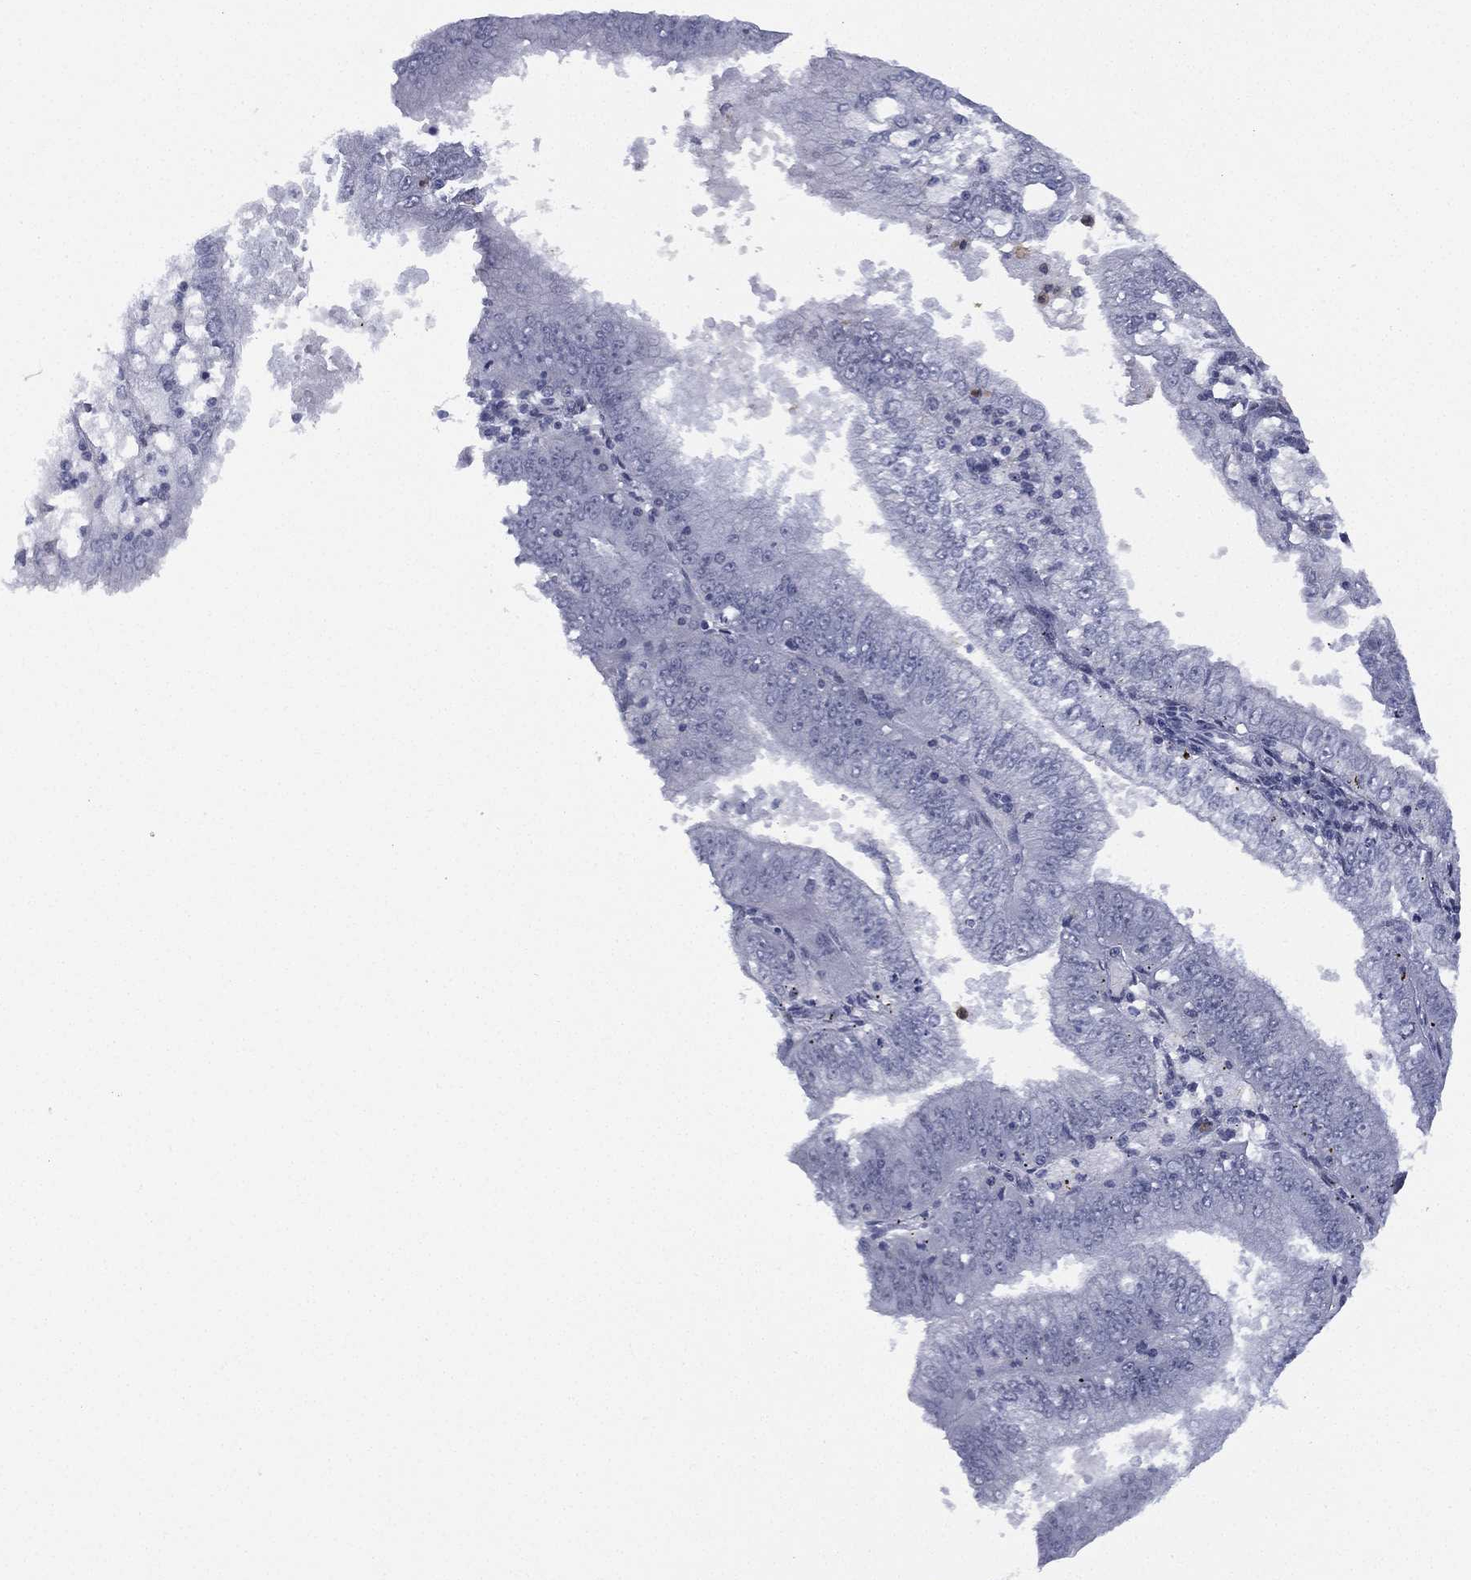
{"staining": {"intensity": "negative", "quantity": "none", "location": "none"}, "tissue": "endometrial cancer", "cell_type": "Tumor cells", "image_type": "cancer", "snomed": [{"axis": "morphology", "description": "Adenocarcinoma, NOS"}, {"axis": "topography", "description": "Endometrium"}], "caption": "Tumor cells show no significant protein positivity in adenocarcinoma (endometrial).", "gene": "ZNF711", "patient": {"sex": "female", "age": 66}}